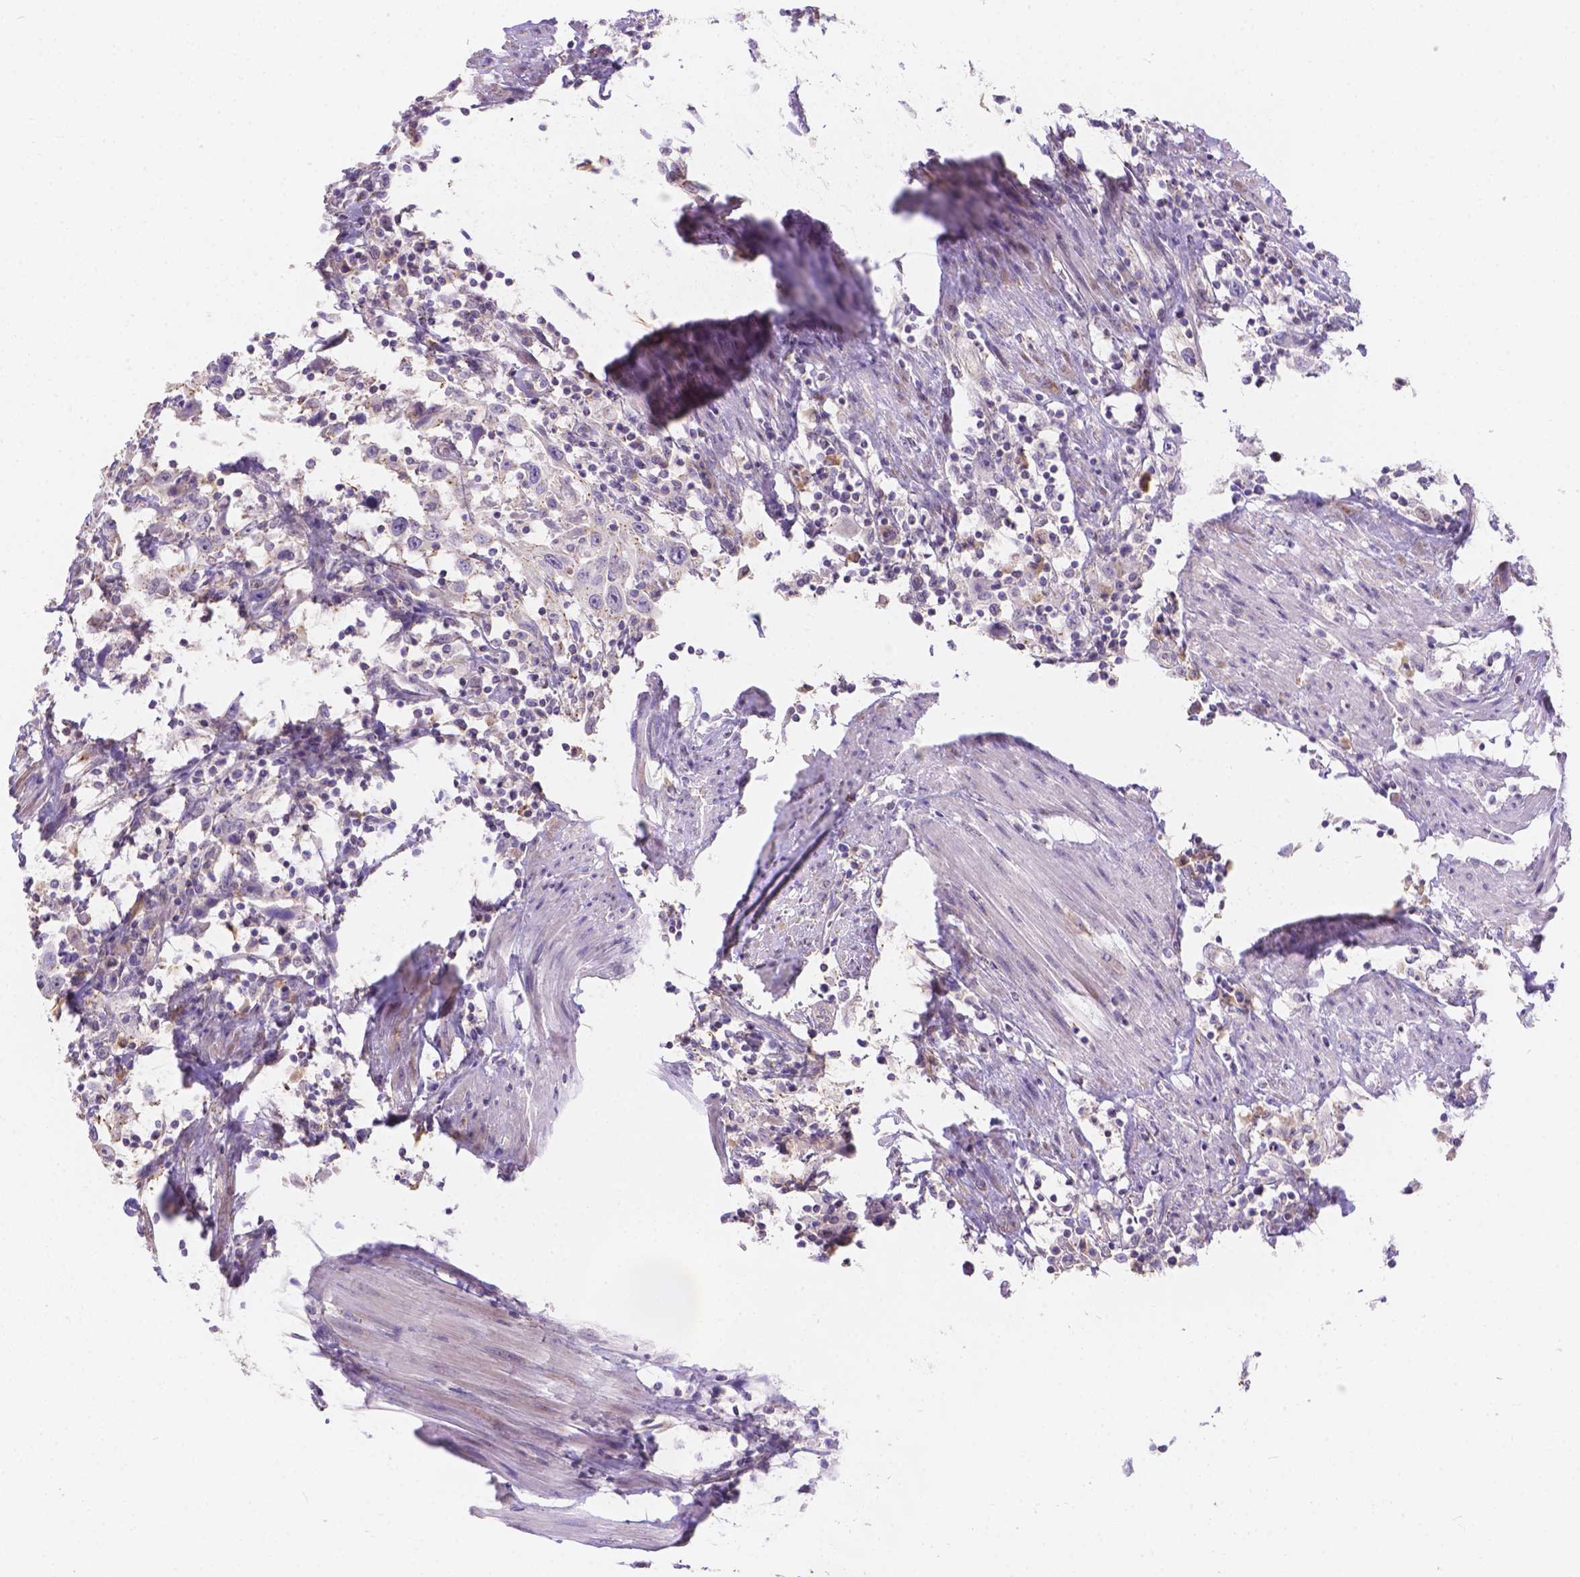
{"staining": {"intensity": "negative", "quantity": "none", "location": "none"}, "tissue": "urothelial cancer", "cell_type": "Tumor cells", "image_type": "cancer", "snomed": [{"axis": "morphology", "description": "Urothelial carcinoma, High grade"}, {"axis": "topography", "description": "Urinary bladder"}], "caption": "An IHC micrograph of urothelial cancer is shown. There is no staining in tumor cells of urothelial cancer.", "gene": "CD96", "patient": {"sex": "male", "age": 61}}